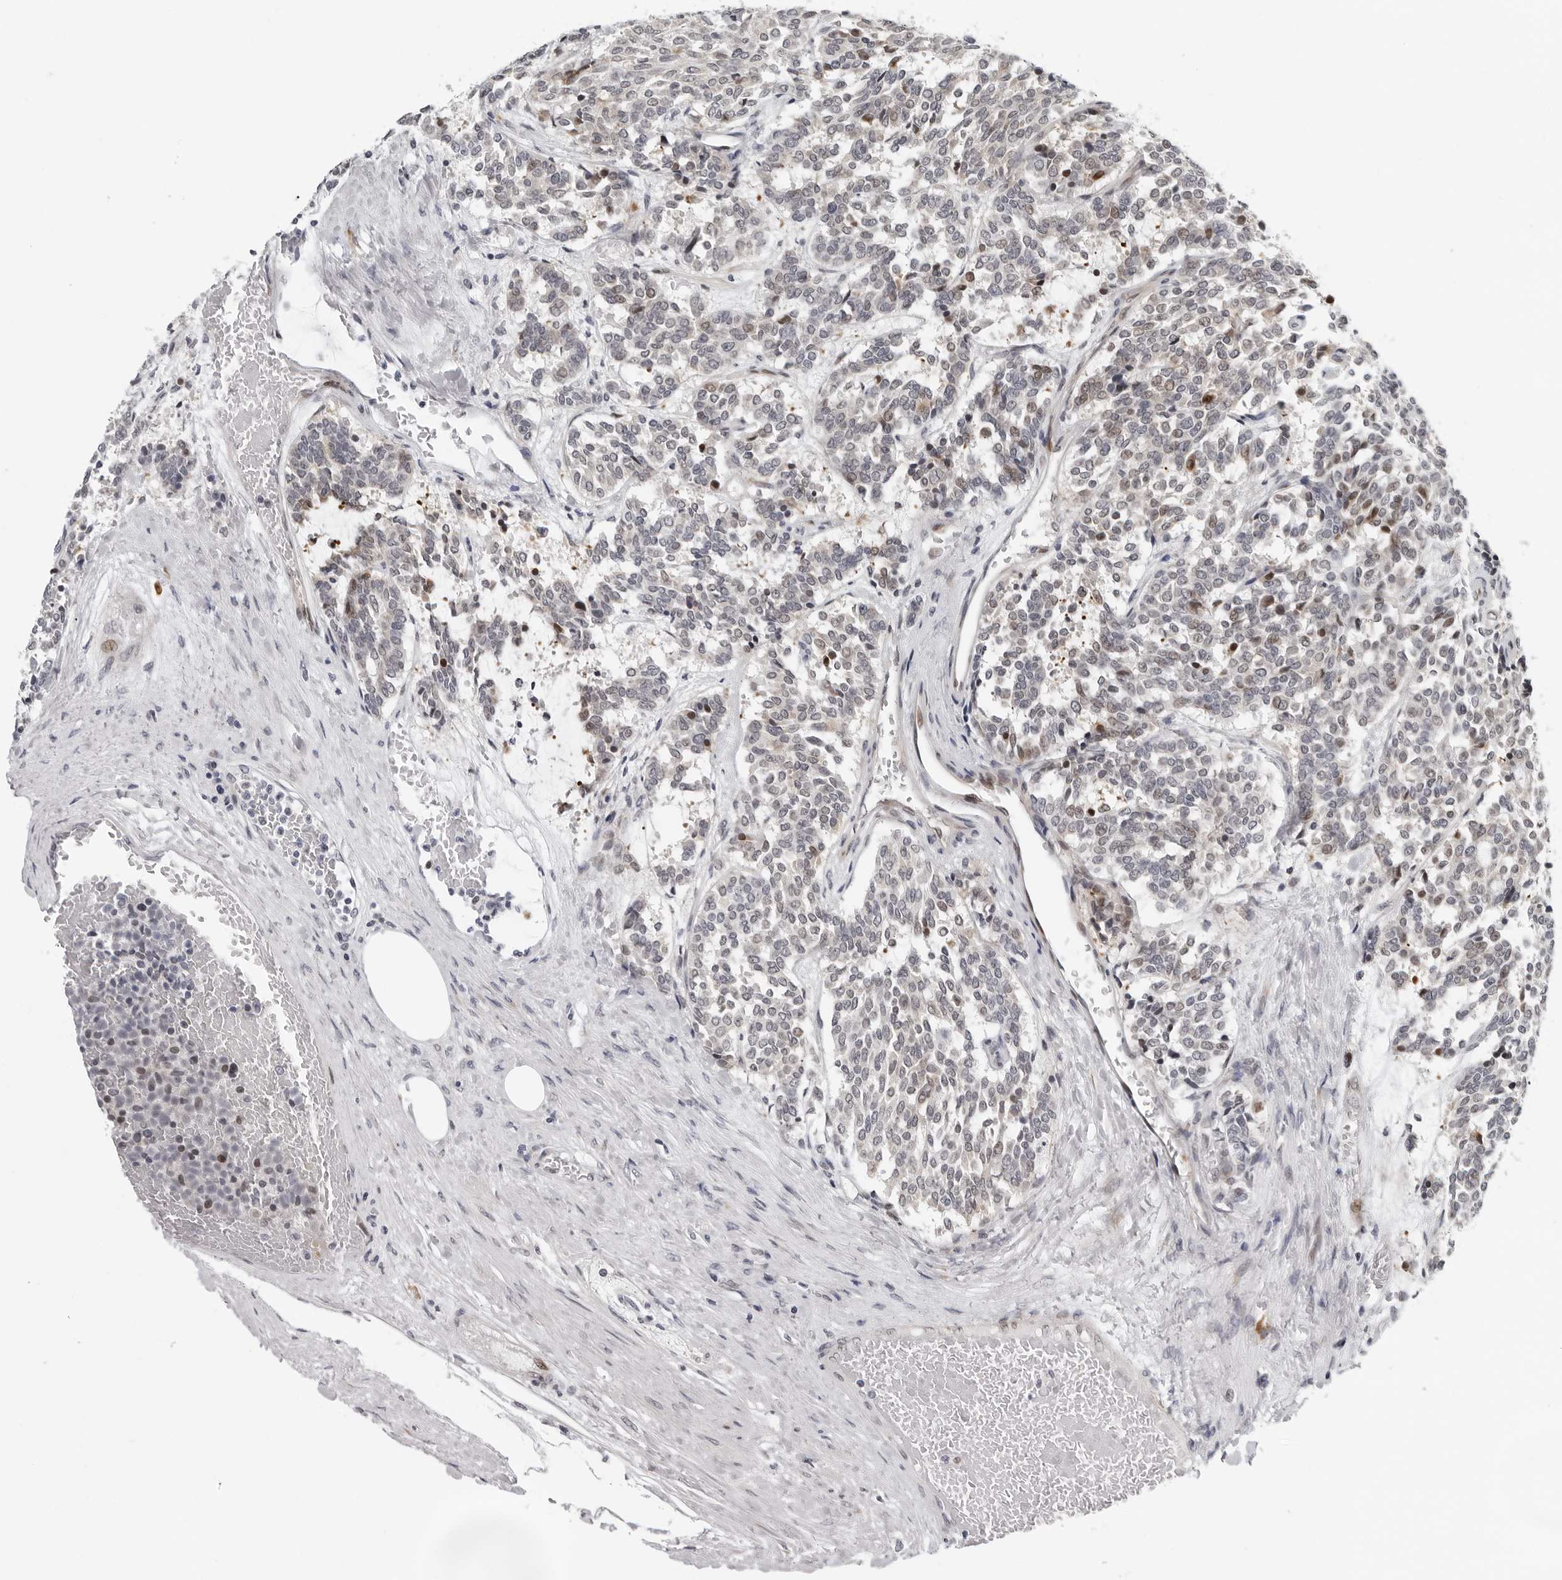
{"staining": {"intensity": "weak", "quantity": "<25%", "location": "cytoplasmic/membranous,nuclear"}, "tissue": "carcinoid", "cell_type": "Tumor cells", "image_type": "cancer", "snomed": [{"axis": "morphology", "description": "Carcinoid, malignant, NOS"}, {"axis": "topography", "description": "Pancreas"}], "caption": "The IHC micrograph has no significant staining in tumor cells of carcinoid (malignant) tissue. (Brightfield microscopy of DAB (3,3'-diaminobenzidine) IHC at high magnification).", "gene": "PIP4K2C", "patient": {"sex": "female", "age": 54}}